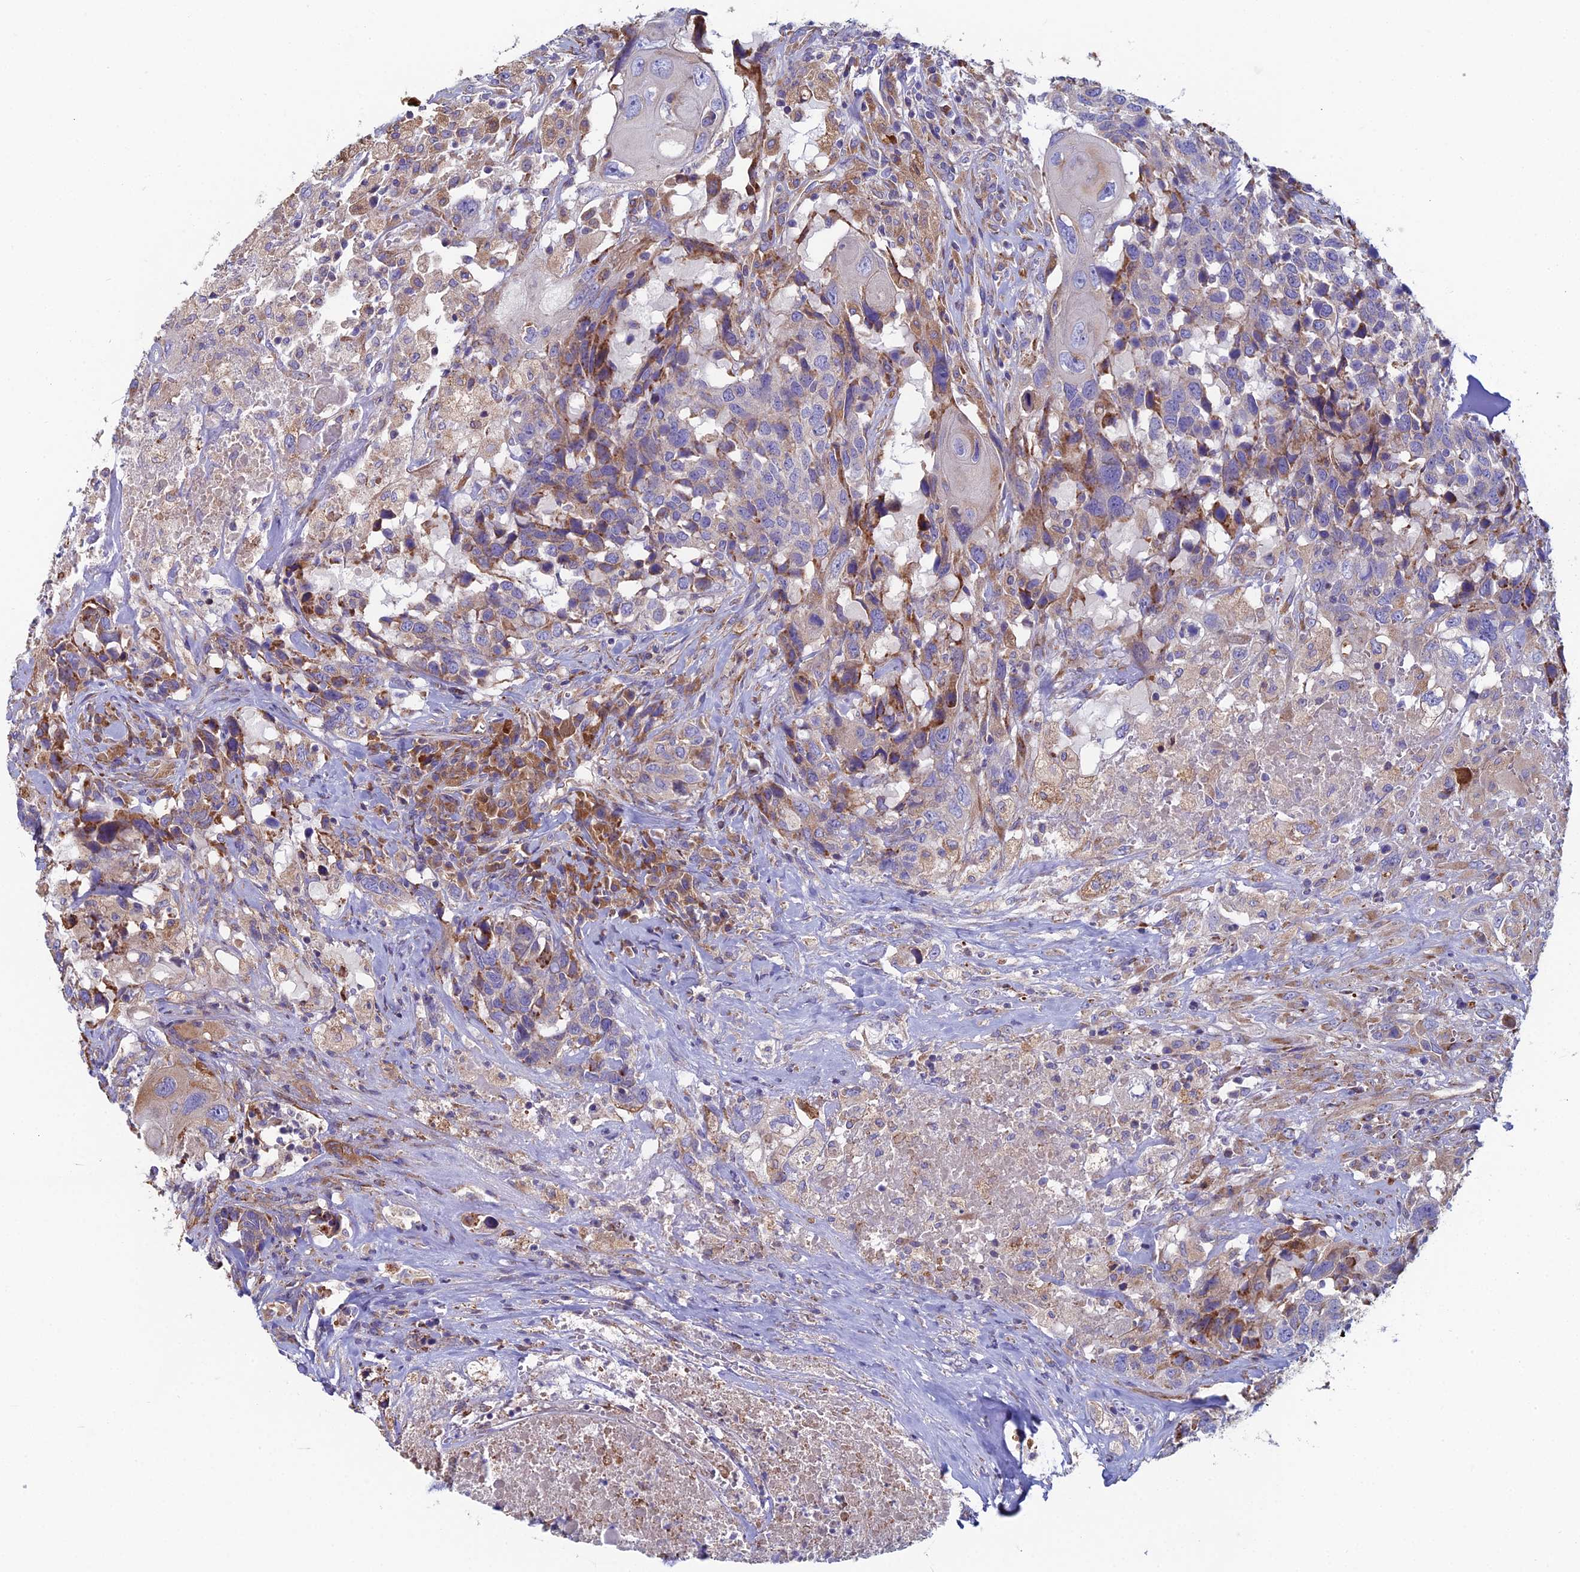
{"staining": {"intensity": "moderate", "quantity": "<25%", "location": "cytoplasmic/membranous"}, "tissue": "head and neck cancer", "cell_type": "Tumor cells", "image_type": "cancer", "snomed": [{"axis": "morphology", "description": "Squamous cell carcinoma, NOS"}, {"axis": "topography", "description": "Head-Neck"}], "caption": "The micrograph exhibits a brown stain indicating the presence of a protein in the cytoplasmic/membranous of tumor cells in head and neck squamous cell carcinoma.", "gene": "CLCN3", "patient": {"sex": "male", "age": 66}}